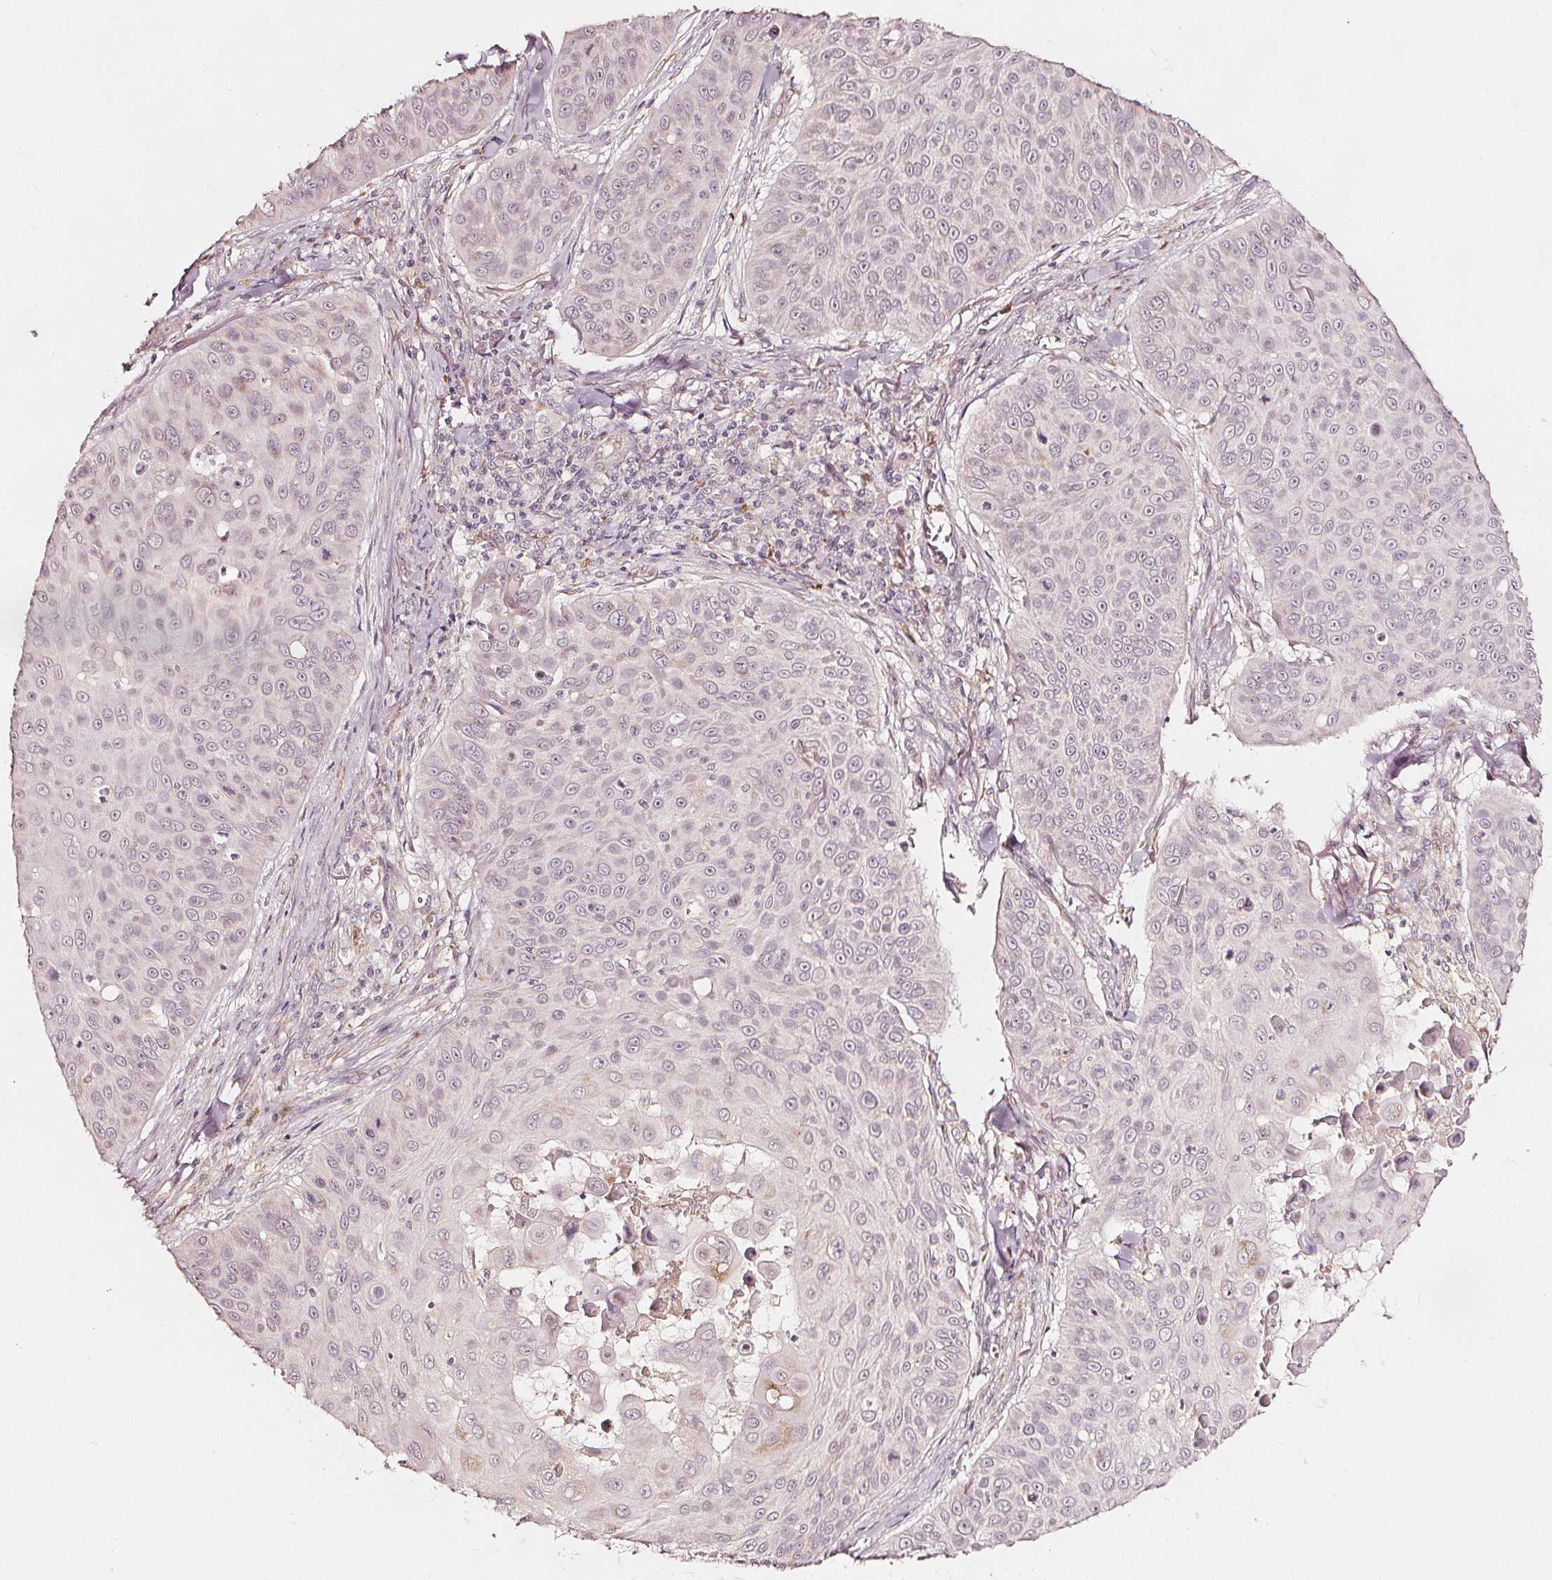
{"staining": {"intensity": "negative", "quantity": "none", "location": "none"}, "tissue": "skin cancer", "cell_type": "Tumor cells", "image_type": "cancer", "snomed": [{"axis": "morphology", "description": "Squamous cell carcinoma, NOS"}, {"axis": "topography", "description": "Skin"}], "caption": "This is a photomicrograph of immunohistochemistry staining of squamous cell carcinoma (skin), which shows no positivity in tumor cells. The staining is performed using DAB (3,3'-diaminobenzidine) brown chromogen with nuclei counter-stained in using hematoxylin.", "gene": "NPC1L1", "patient": {"sex": "male", "age": 82}}